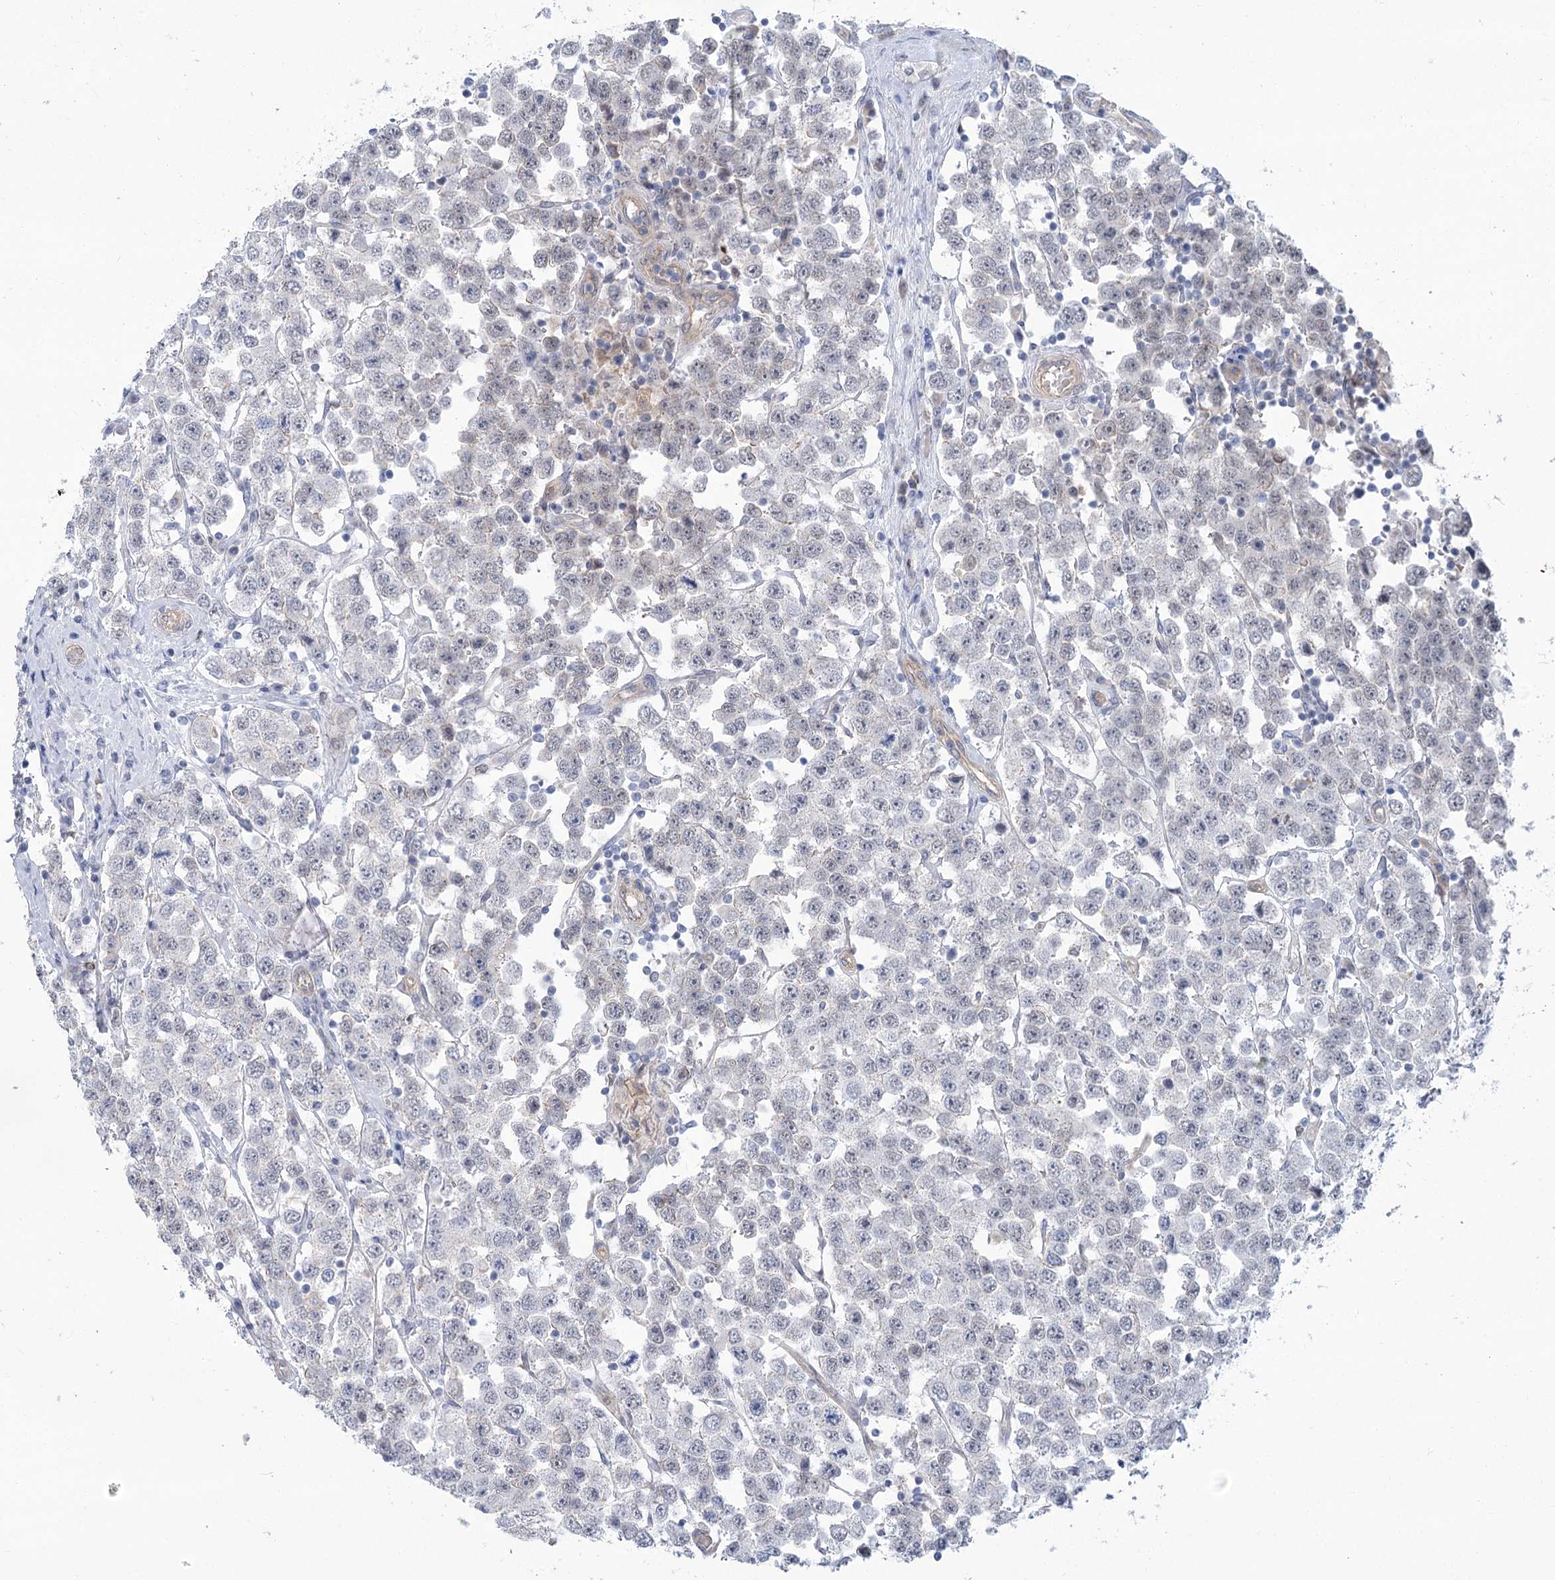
{"staining": {"intensity": "negative", "quantity": "none", "location": "none"}, "tissue": "testis cancer", "cell_type": "Tumor cells", "image_type": "cancer", "snomed": [{"axis": "morphology", "description": "Seminoma, NOS"}, {"axis": "topography", "description": "Testis"}], "caption": "This is an IHC histopathology image of human testis seminoma. There is no positivity in tumor cells.", "gene": "THAP6", "patient": {"sex": "male", "age": 28}}